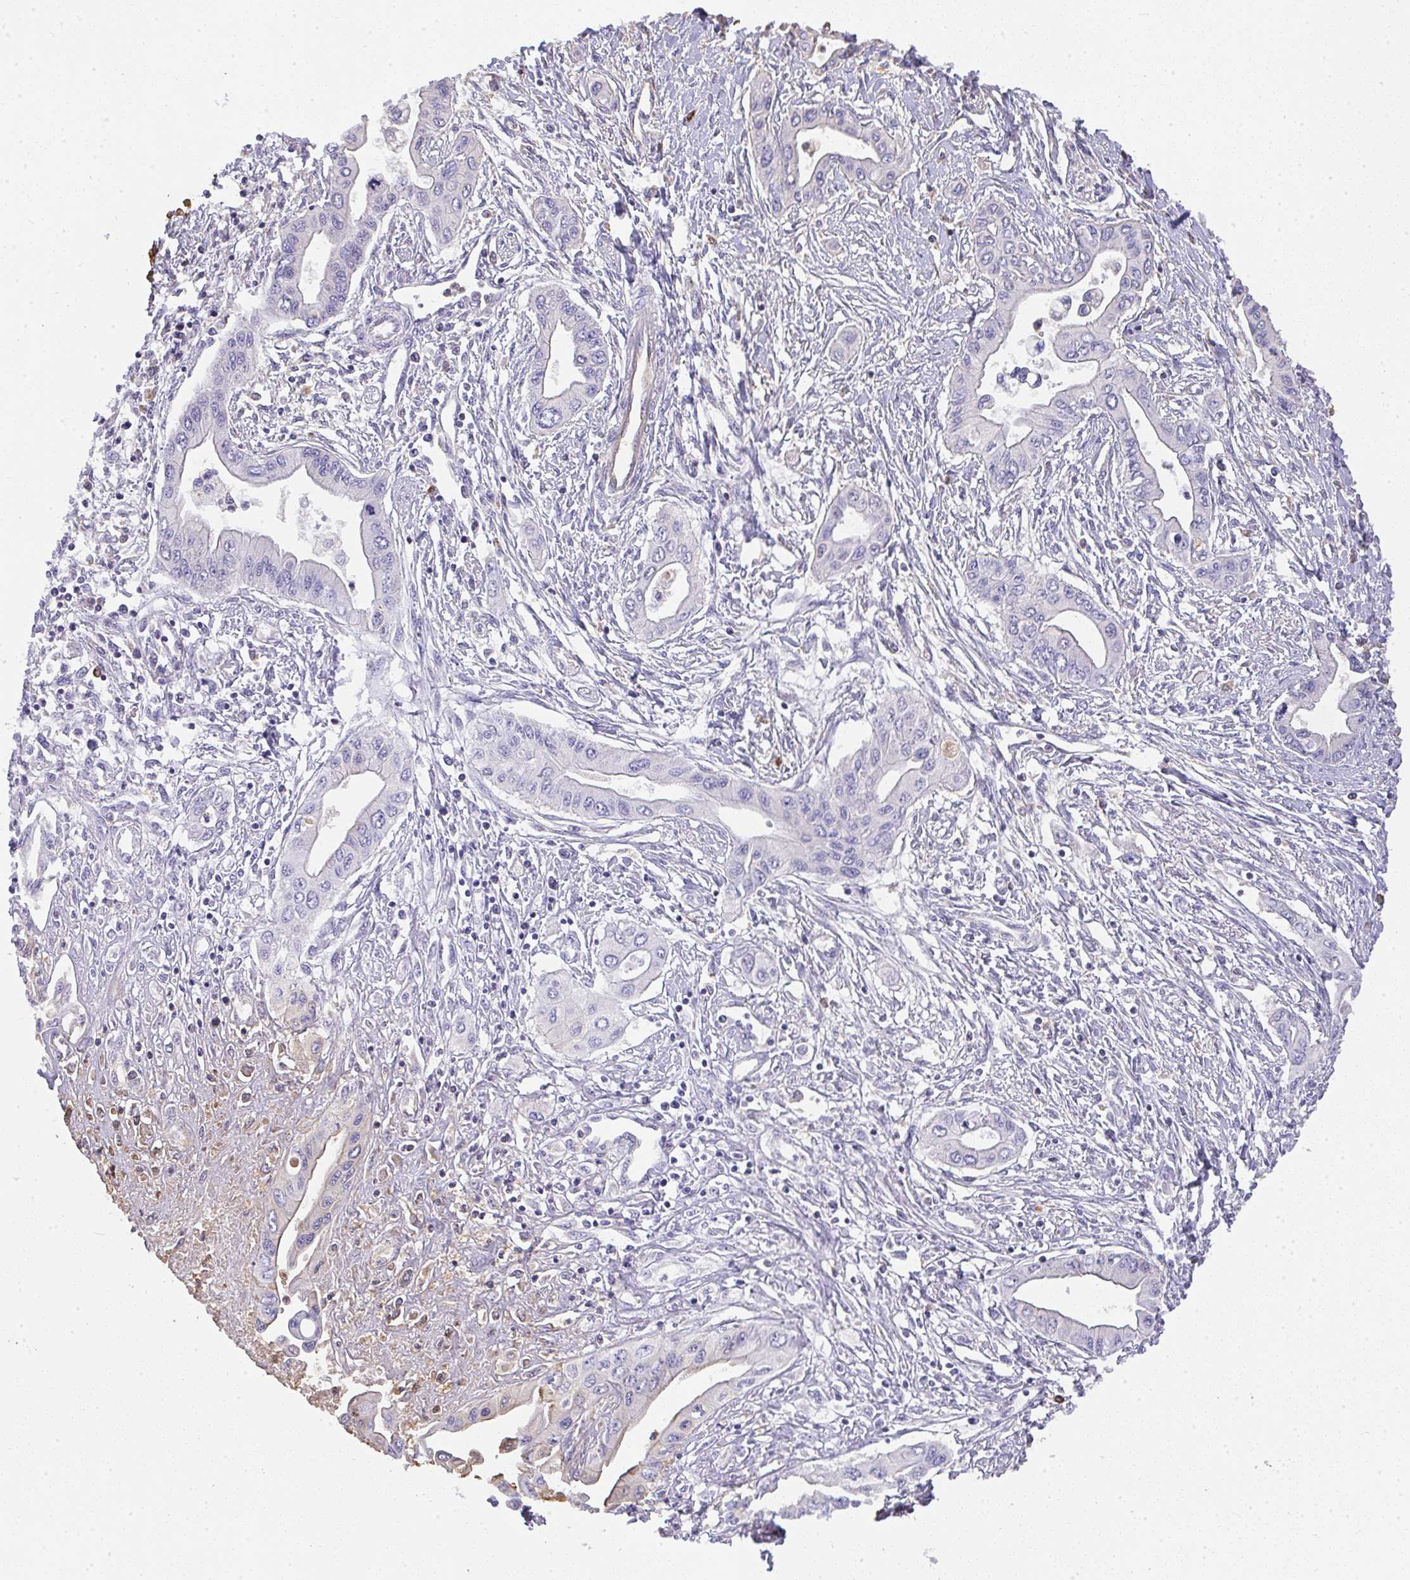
{"staining": {"intensity": "negative", "quantity": "none", "location": "none"}, "tissue": "pancreatic cancer", "cell_type": "Tumor cells", "image_type": "cancer", "snomed": [{"axis": "morphology", "description": "Adenocarcinoma, NOS"}, {"axis": "topography", "description": "Pancreas"}], "caption": "IHC of human pancreatic cancer demonstrates no staining in tumor cells.", "gene": "SMYD5", "patient": {"sex": "female", "age": 62}}